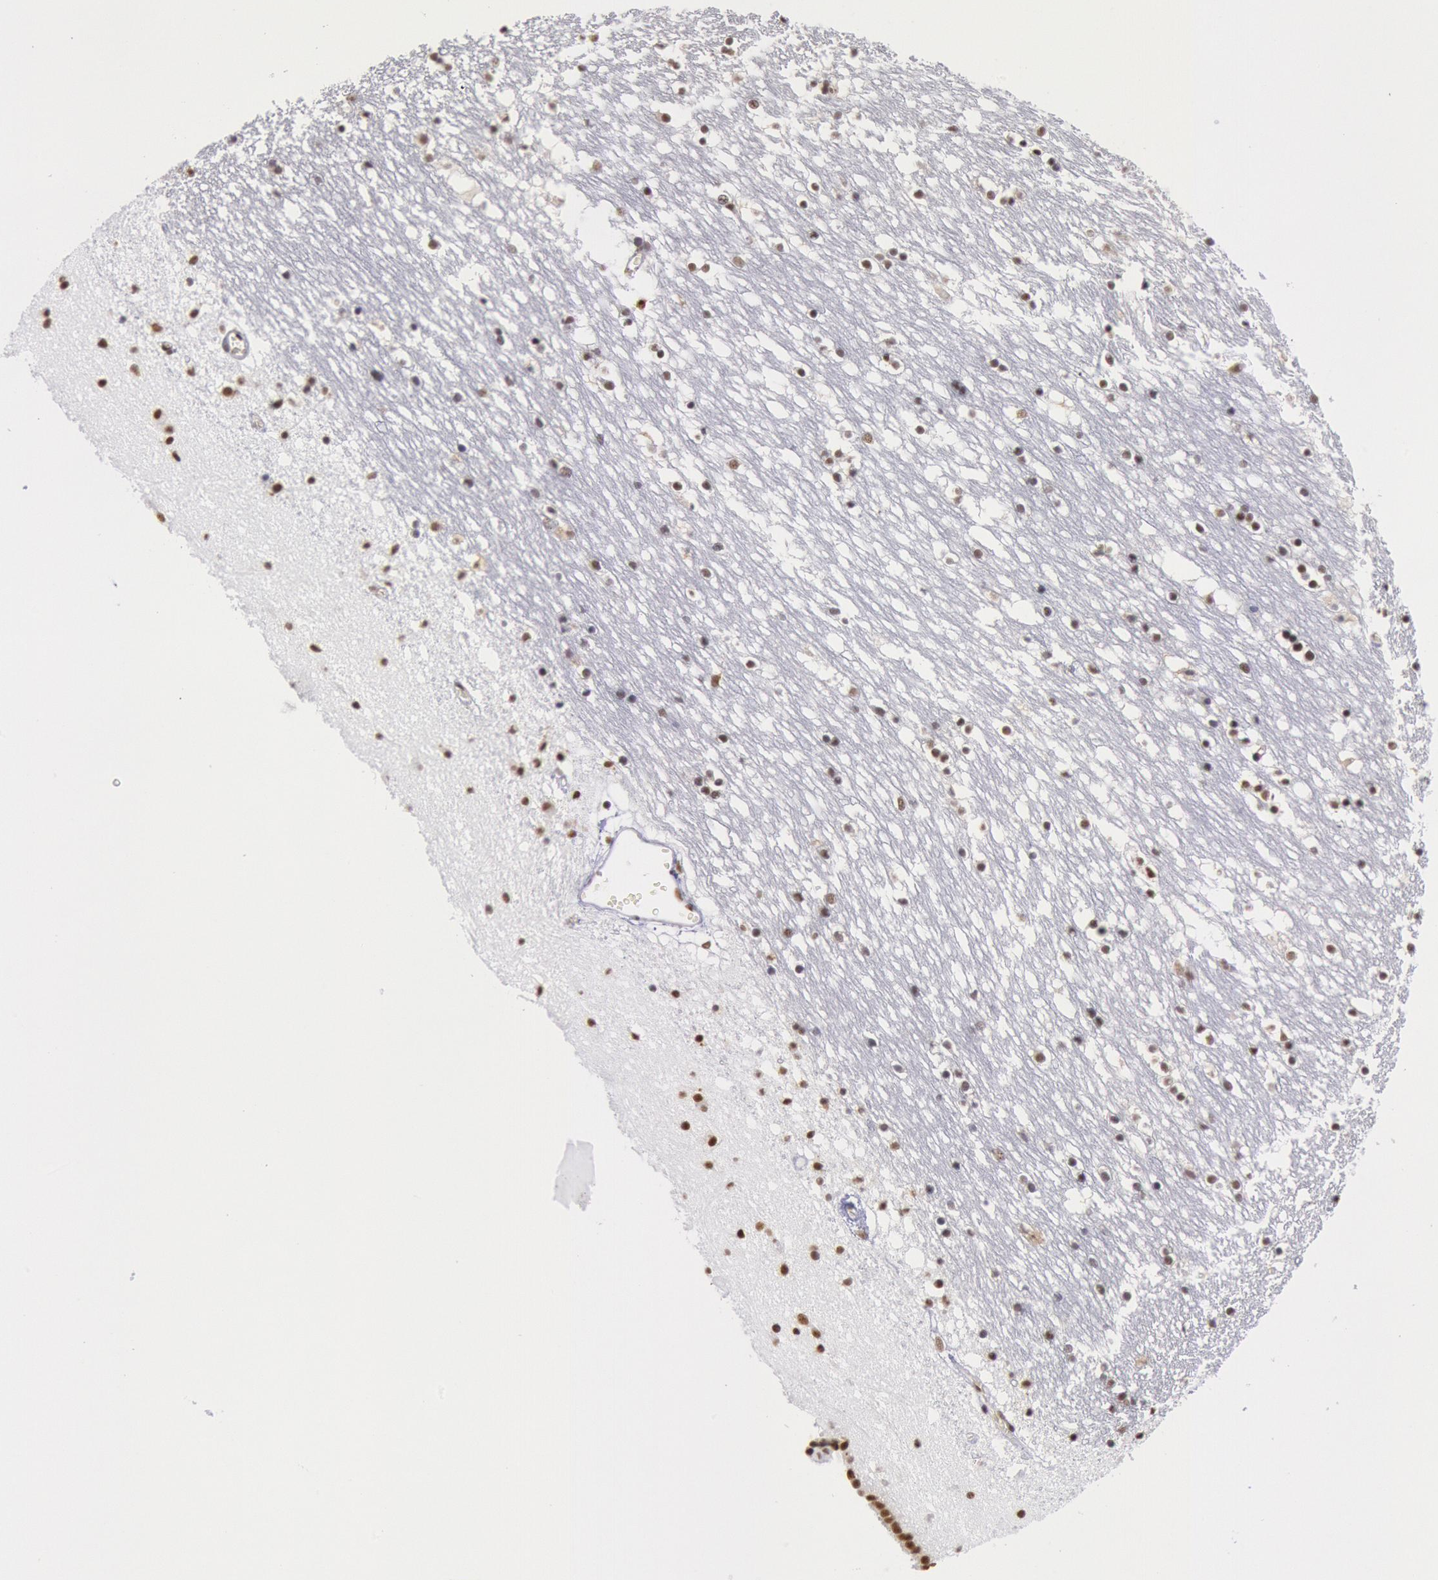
{"staining": {"intensity": "strong", "quantity": ">75%", "location": "nuclear"}, "tissue": "caudate", "cell_type": "Glial cells", "image_type": "normal", "snomed": [{"axis": "morphology", "description": "Normal tissue, NOS"}, {"axis": "topography", "description": "Lateral ventricle wall"}], "caption": "Human caudate stained with a brown dye reveals strong nuclear positive positivity in about >75% of glial cells.", "gene": "SNRPD3", "patient": {"sex": "male", "age": 45}}